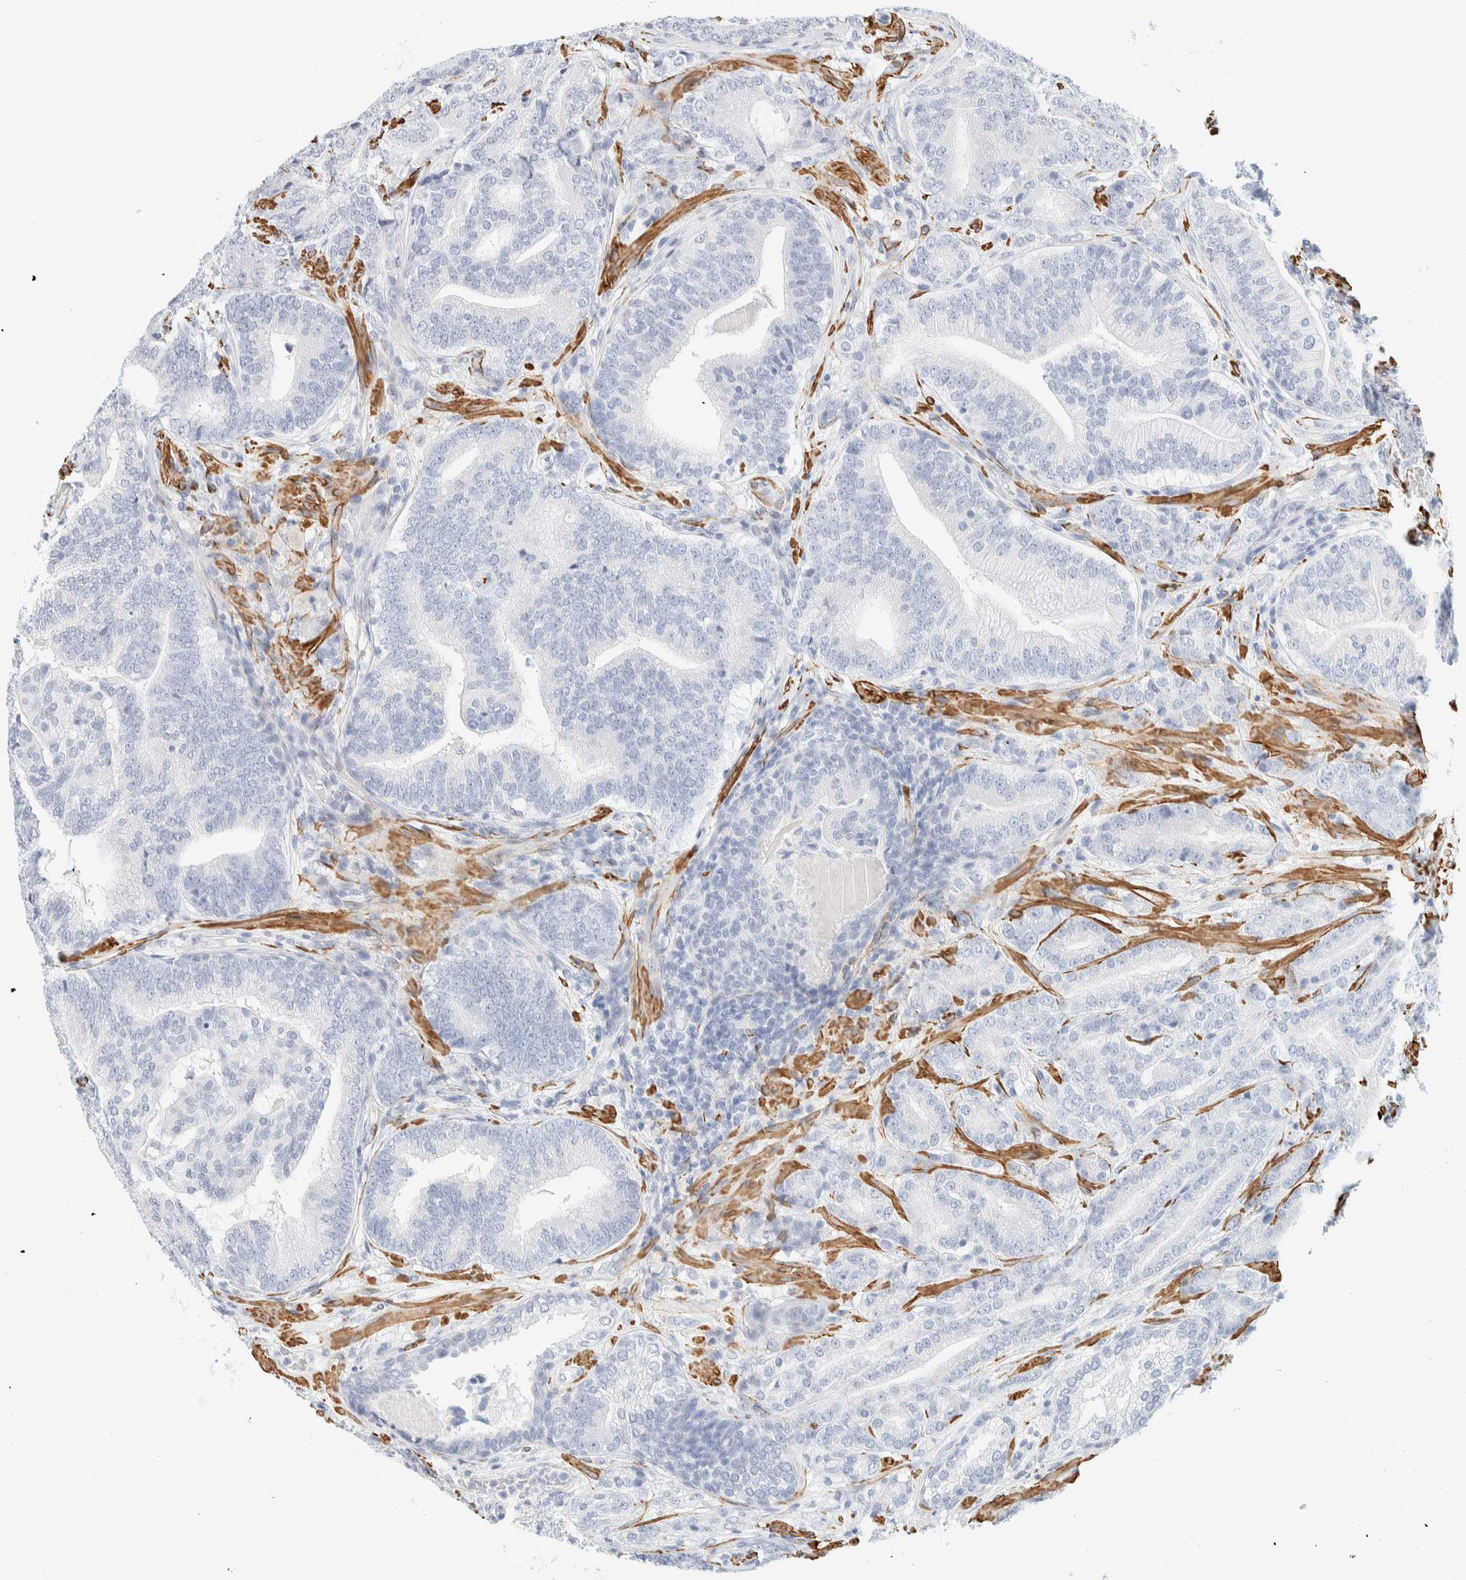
{"staining": {"intensity": "negative", "quantity": "none", "location": "none"}, "tissue": "prostate cancer", "cell_type": "Tumor cells", "image_type": "cancer", "snomed": [{"axis": "morphology", "description": "Adenocarcinoma, High grade"}, {"axis": "topography", "description": "Prostate"}], "caption": "Immunohistochemistry (IHC) histopathology image of prostate cancer (adenocarcinoma (high-grade)) stained for a protein (brown), which demonstrates no expression in tumor cells.", "gene": "AFMID", "patient": {"sex": "male", "age": 55}}